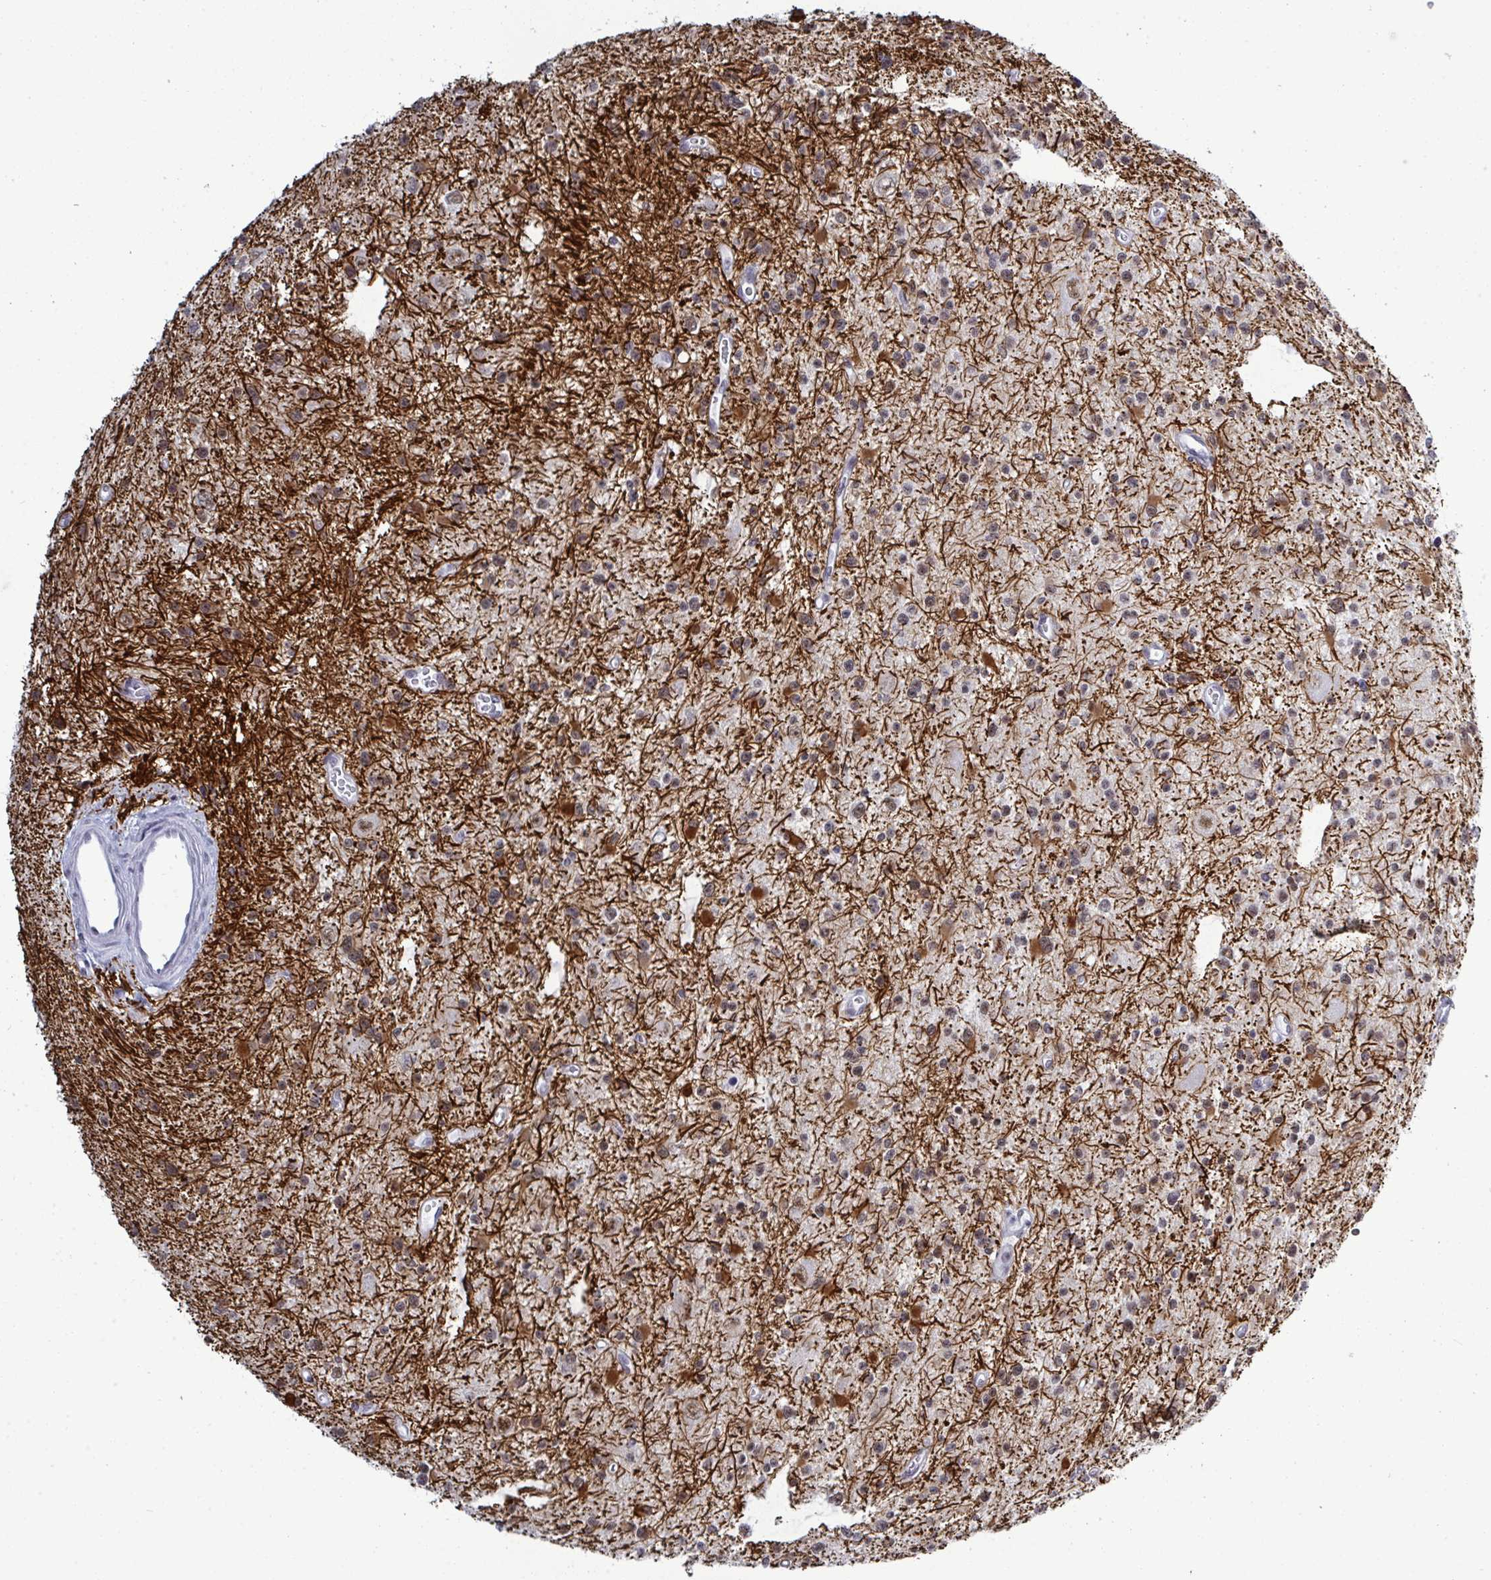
{"staining": {"intensity": "moderate", "quantity": "<25%", "location": "cytoplasmic/membranous,nuclear"}, "tissue": "glioma", "cell_type": "Tumor cells", "image_type": "cancer", "snomed": [{"axis": "morphology", "description": "Glioma, malignant, Low grade"}, {"axis": "topography", "description": "Brain"}], "caption": "The histopathology image shows immunohistochemical staining of glioma. There is moderate cytoplasmic/membranous and nuclear positivity is identified in about <25% of tumor cells.", "gene": "PPP1R10", "patient": {"sex": "male", "age": 43}}